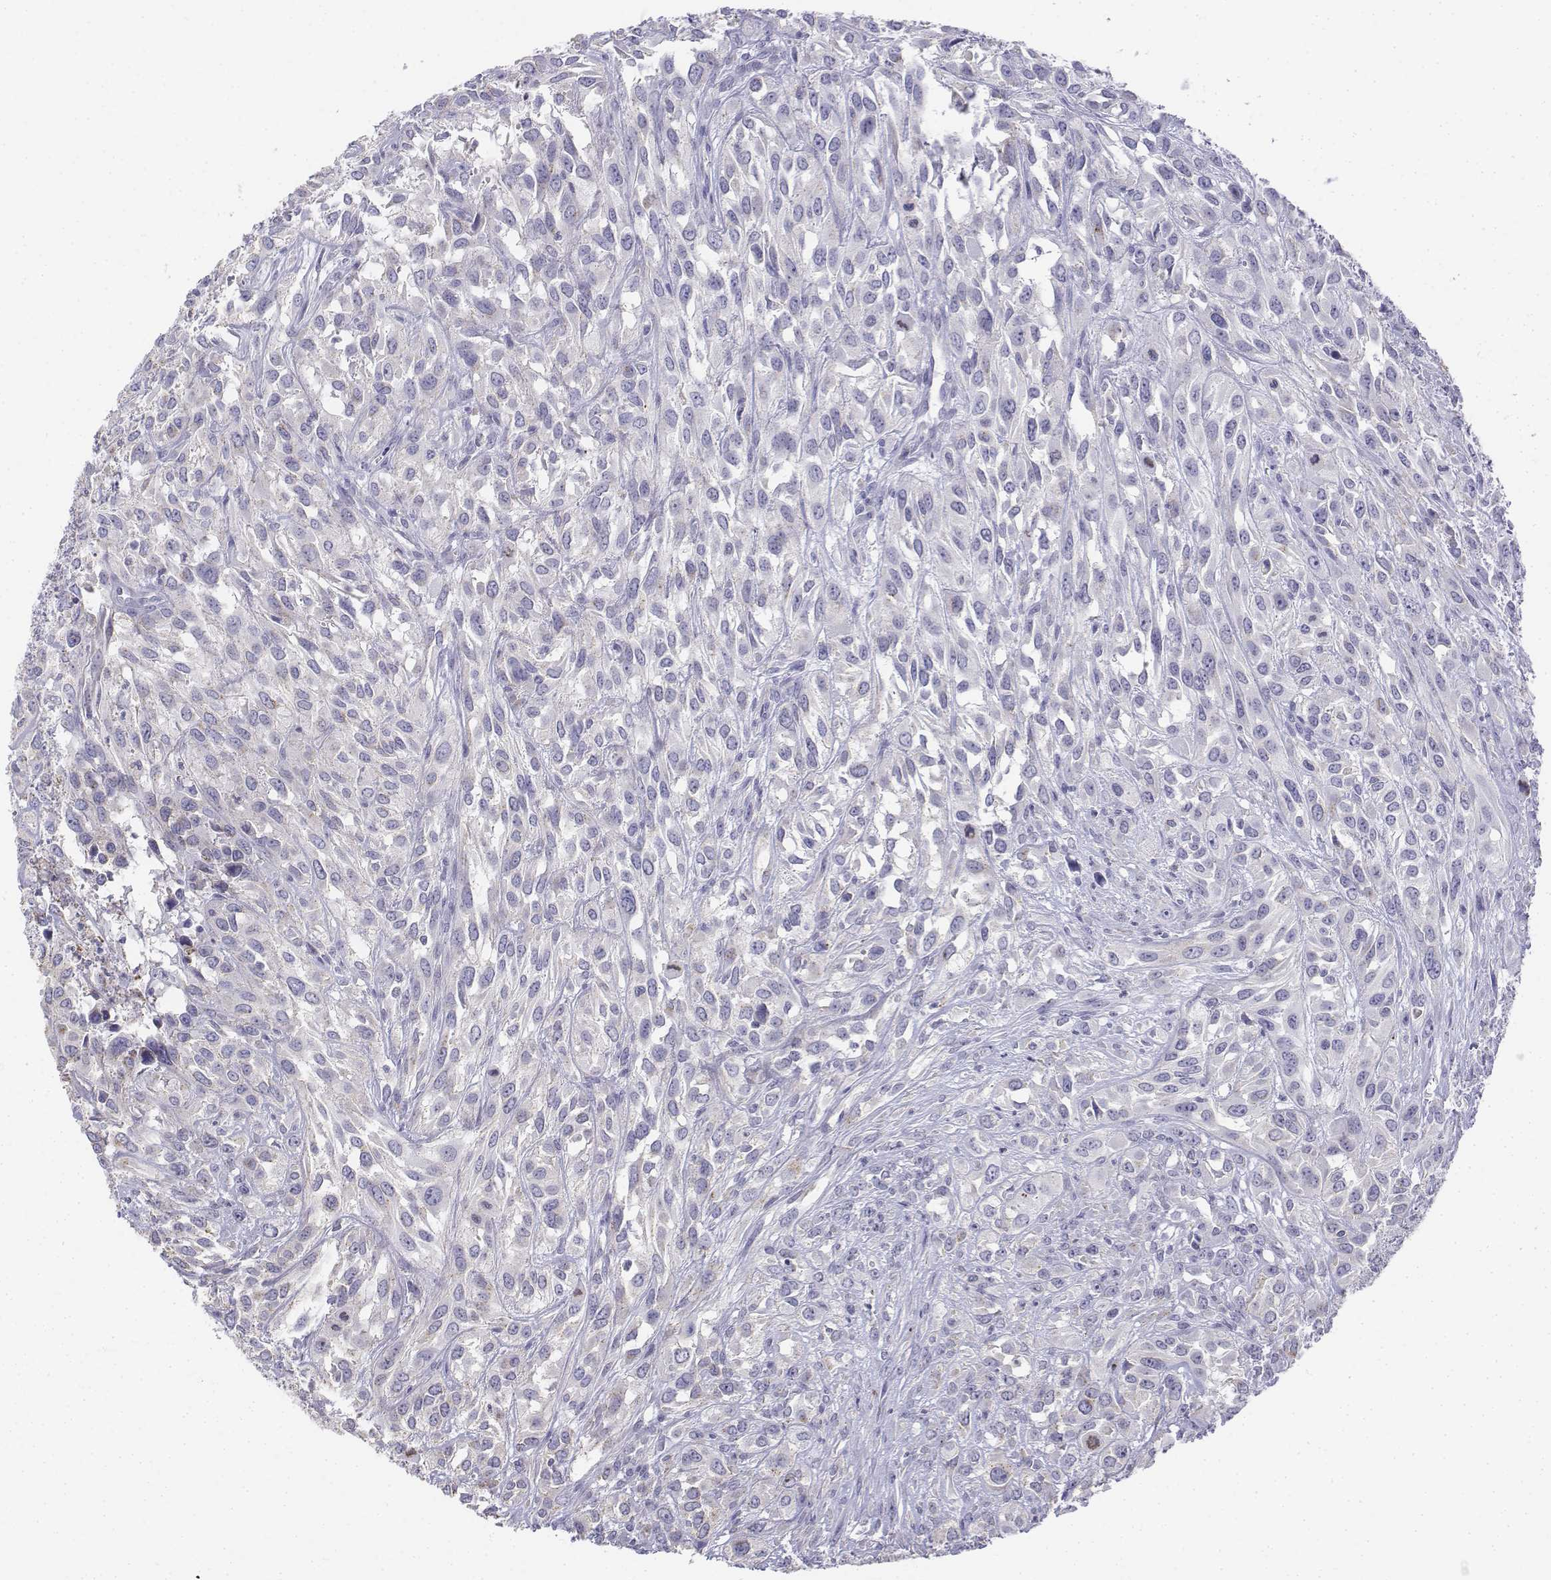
{"staining": {"intensity": "negative", "quantity": "none", "location": "none"}, "tissue": "urothelial cancer", "cell_type": "Tumor cells", "image_type": "cancer", "snomed": [{"axis": "morphology", "description": "Urothelial carcinoma, High grade"}, {"axis": "topography", "description": "Urinary bladder"}], "caption": "An IHC histopathology image of urothelial carcinoma (high-grade) is shown. There is no staining in tumor cells of urothelial carcinoma (high-grade).", "gene": "LGSN", "patient": {"sex": "male", "age": 67}}